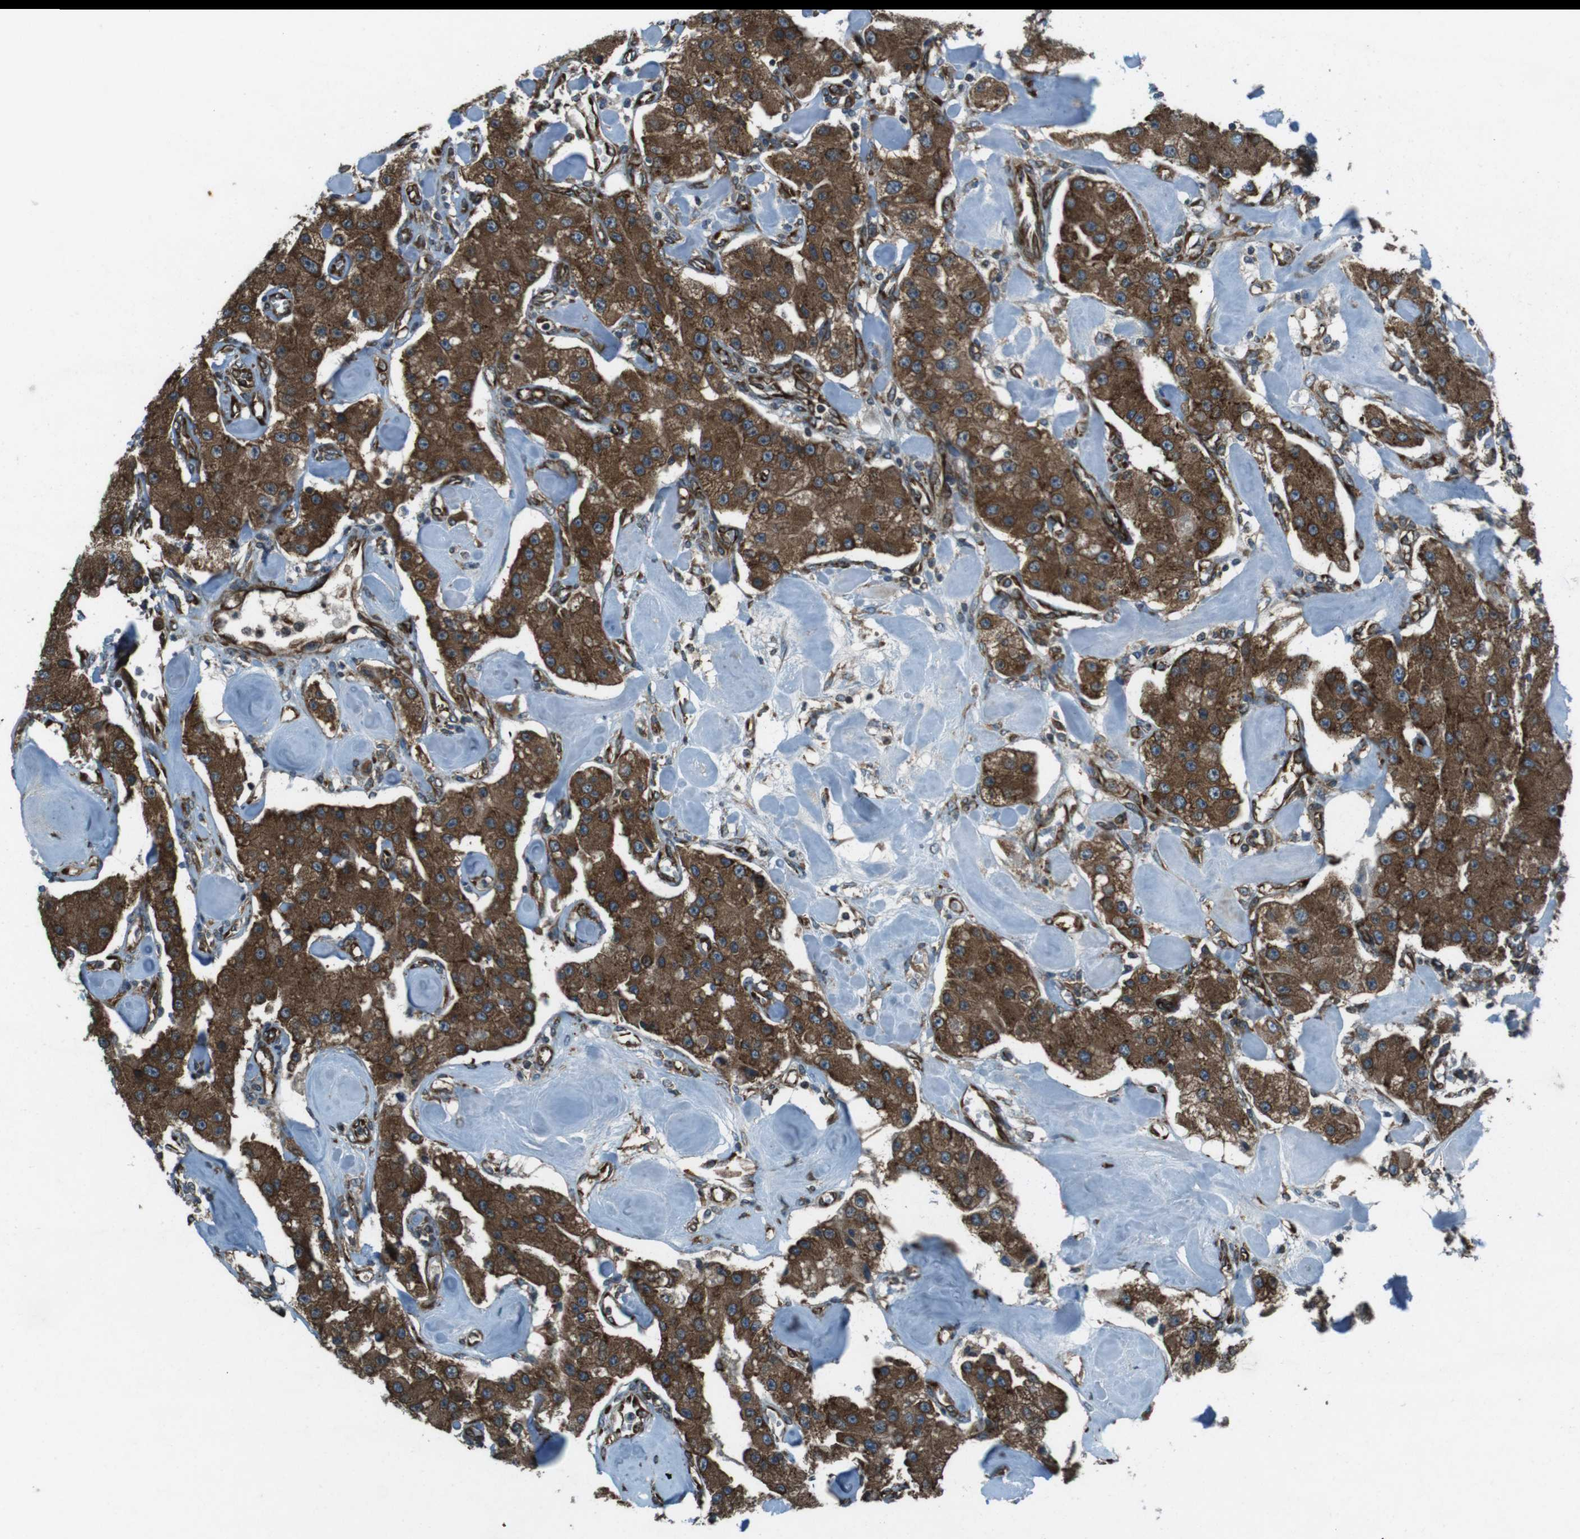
{"staining": {"intensity": "strong", "quantity": ">75%", "location": "cytoplasmic/membranous"}, "tissue": "carcinoid", "cell_type": "Tumor cells", "image_type": "cancer", "snomed": [{"axis": "morphology", "description": "Carcinoid, malignant, NOS"}, {"axis": "topography", "description": "Pancreas"}], "caption": "DAB (3,3'-diaminobenzidine) immunohistochemical staining of human carcinoid demonstrates strong cytoplasmic/membranous protein expression in approximately >75% of tumor cells.", "gene": "KTN1", "patient": {"sex": "male", "age": 41}}